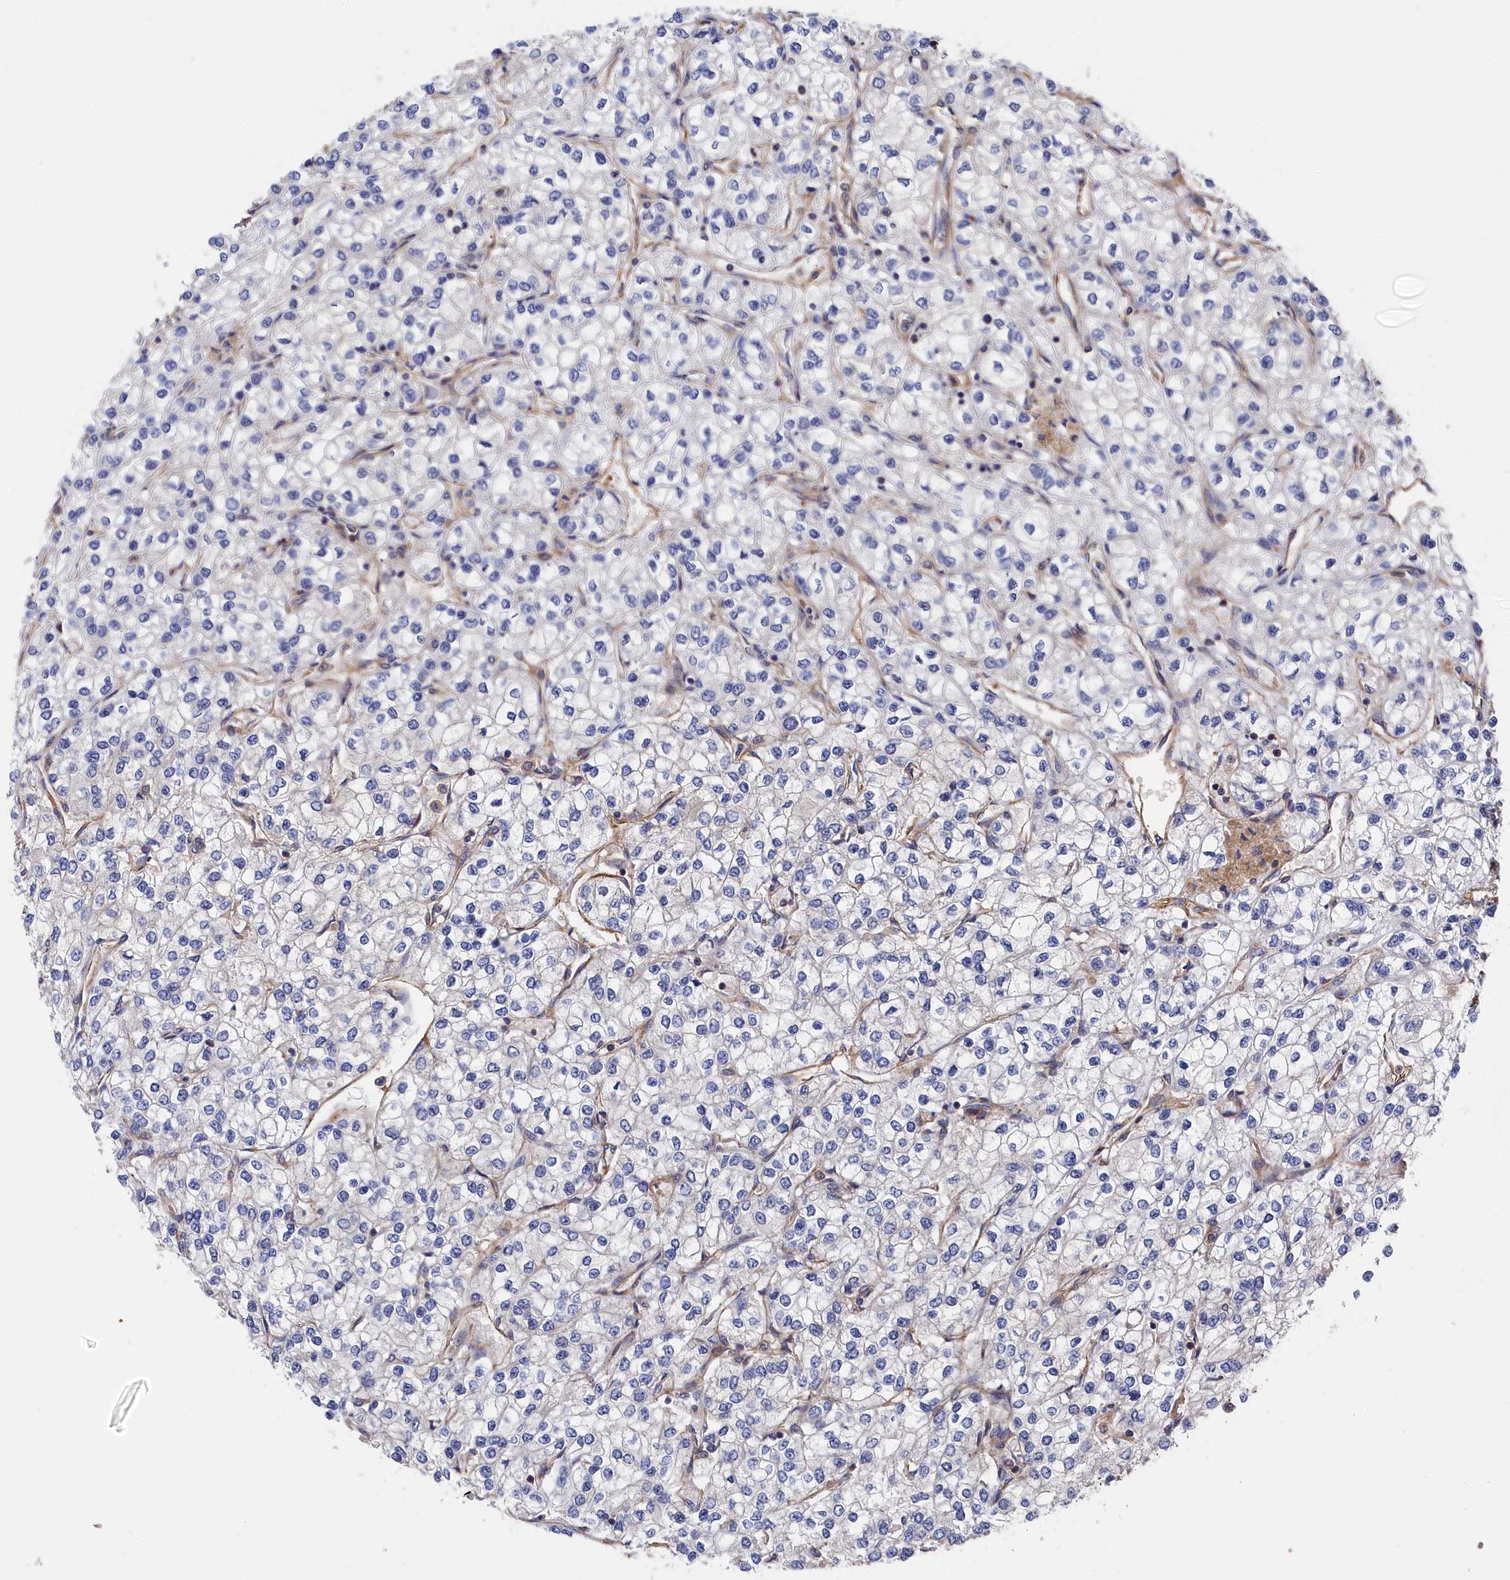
{"staining": {"intensity": "negative", "quantity": "none", "location": "none"}, "tissue": "renal cancer", "cell_type": "Tumor cells", "image_type": "cancer", "snomed": [{"axis": "morphology", "description": "Adenocarcinoma, NOS"}, {"axis": "topography", "description": "Kidney"}], "caption": "Immunohistochemistry micrograph of neoplastic tissue: adenocarcinoma (renal) stained with DAB (3,3'-diaminobenzidine) demonstrates no significant protein staining in tumor cells.", "gene": "LDHD", "patient": {"sex": "male", "age": 80}}